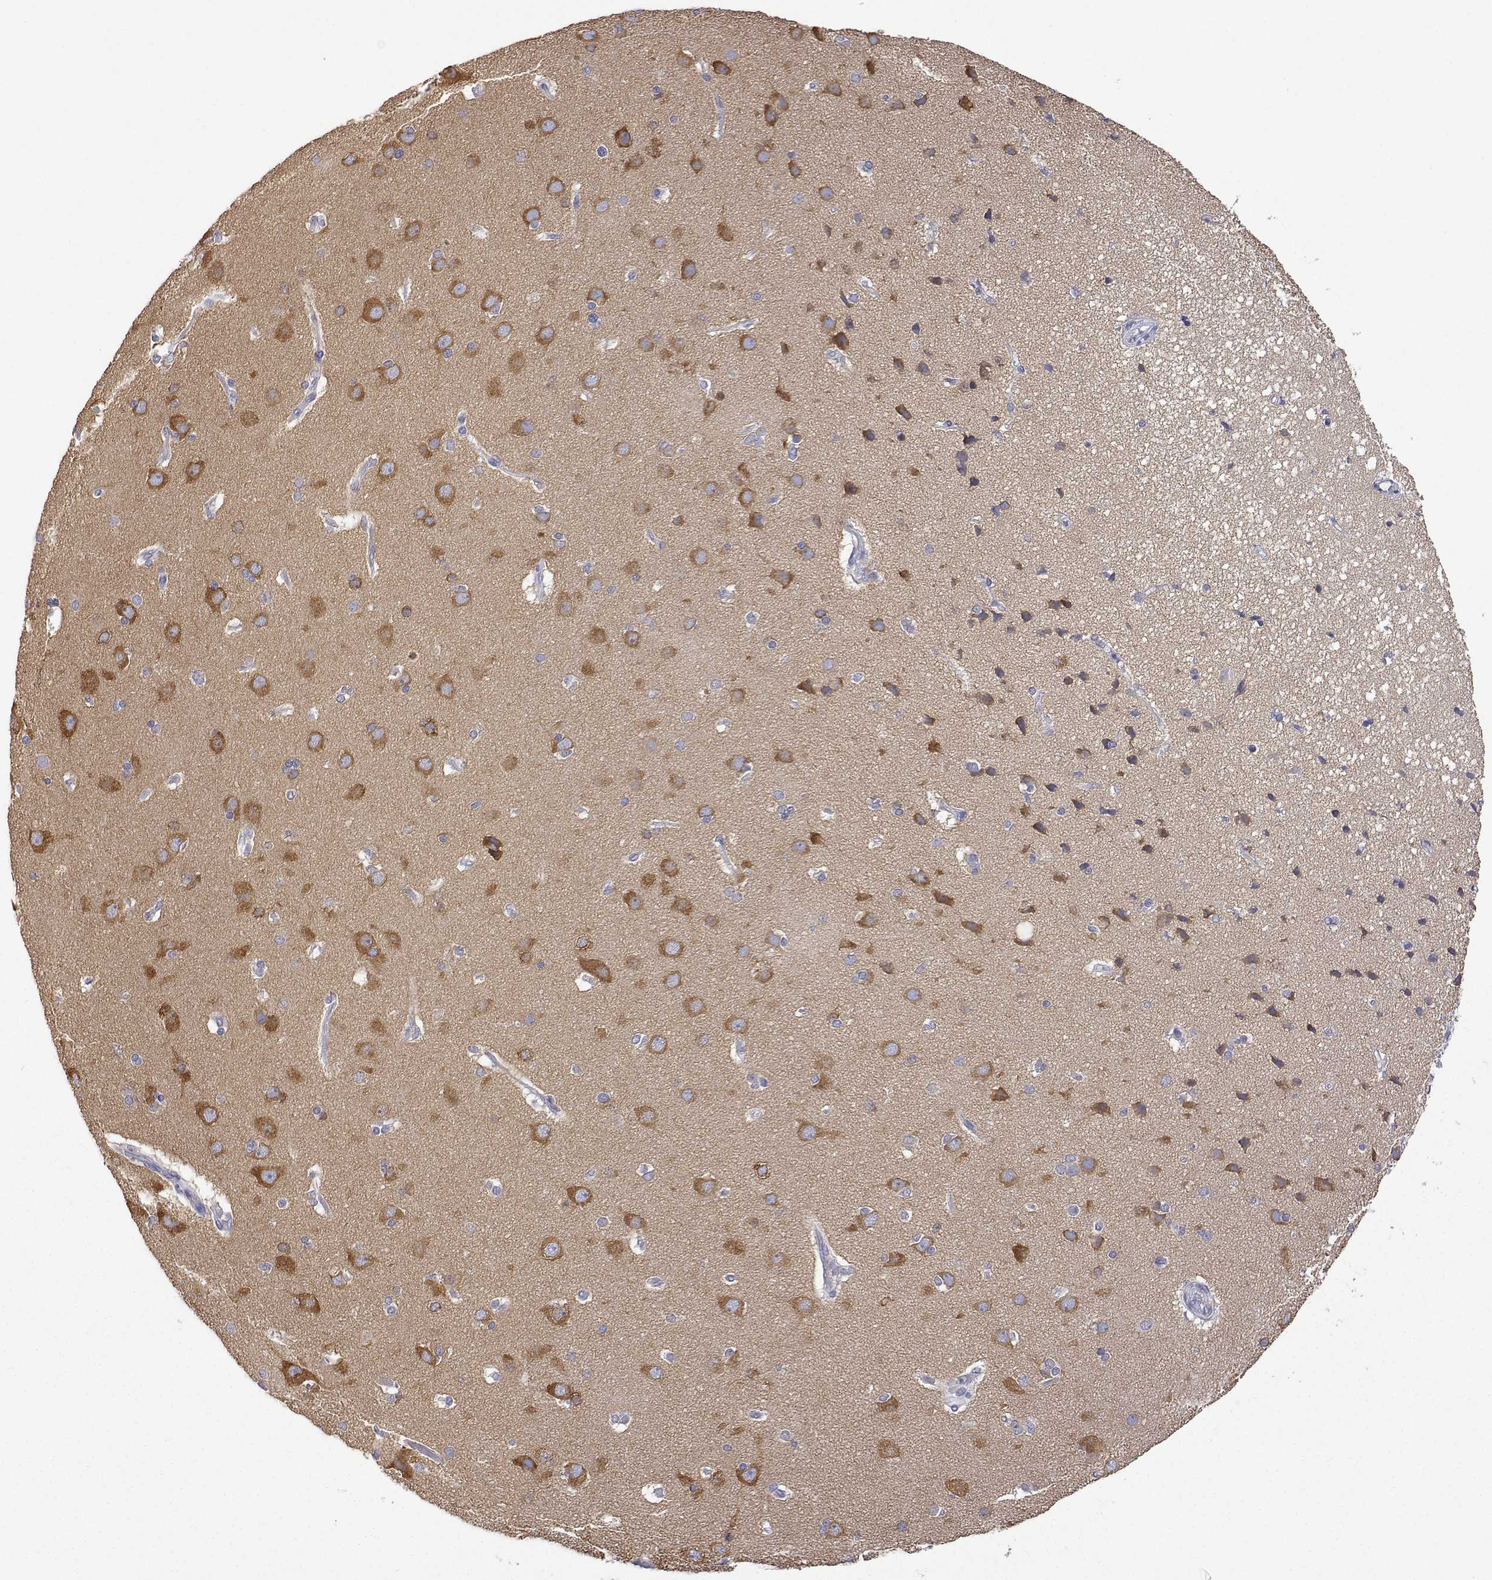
{"staining": {"intensity": "negative", "quantity": "none", "location": "none"}, "tissue": "cerebral cortex", "cell_type": "Endothelial cells", "image_type": "normal", "snomed": [{"axis": "morphology", "description": "Normal tissue, NOS"}, {"axis": "morphology", "description": "Glioma, malignant, High grade"}, {"axis": "topography", "description": "Cerebral cortex"}], "caption": "Immunohistochemistry (IHC) of normal cerebral cortex exhibits no expression in endothelial cells. (Brightfield microscopy of DAB (3,3'-diaminobenzidine) immunohistochemistry (IHC) at high magnification).", "gene": "PLCB1", "patient": {"sex": "male", "age": 71}}